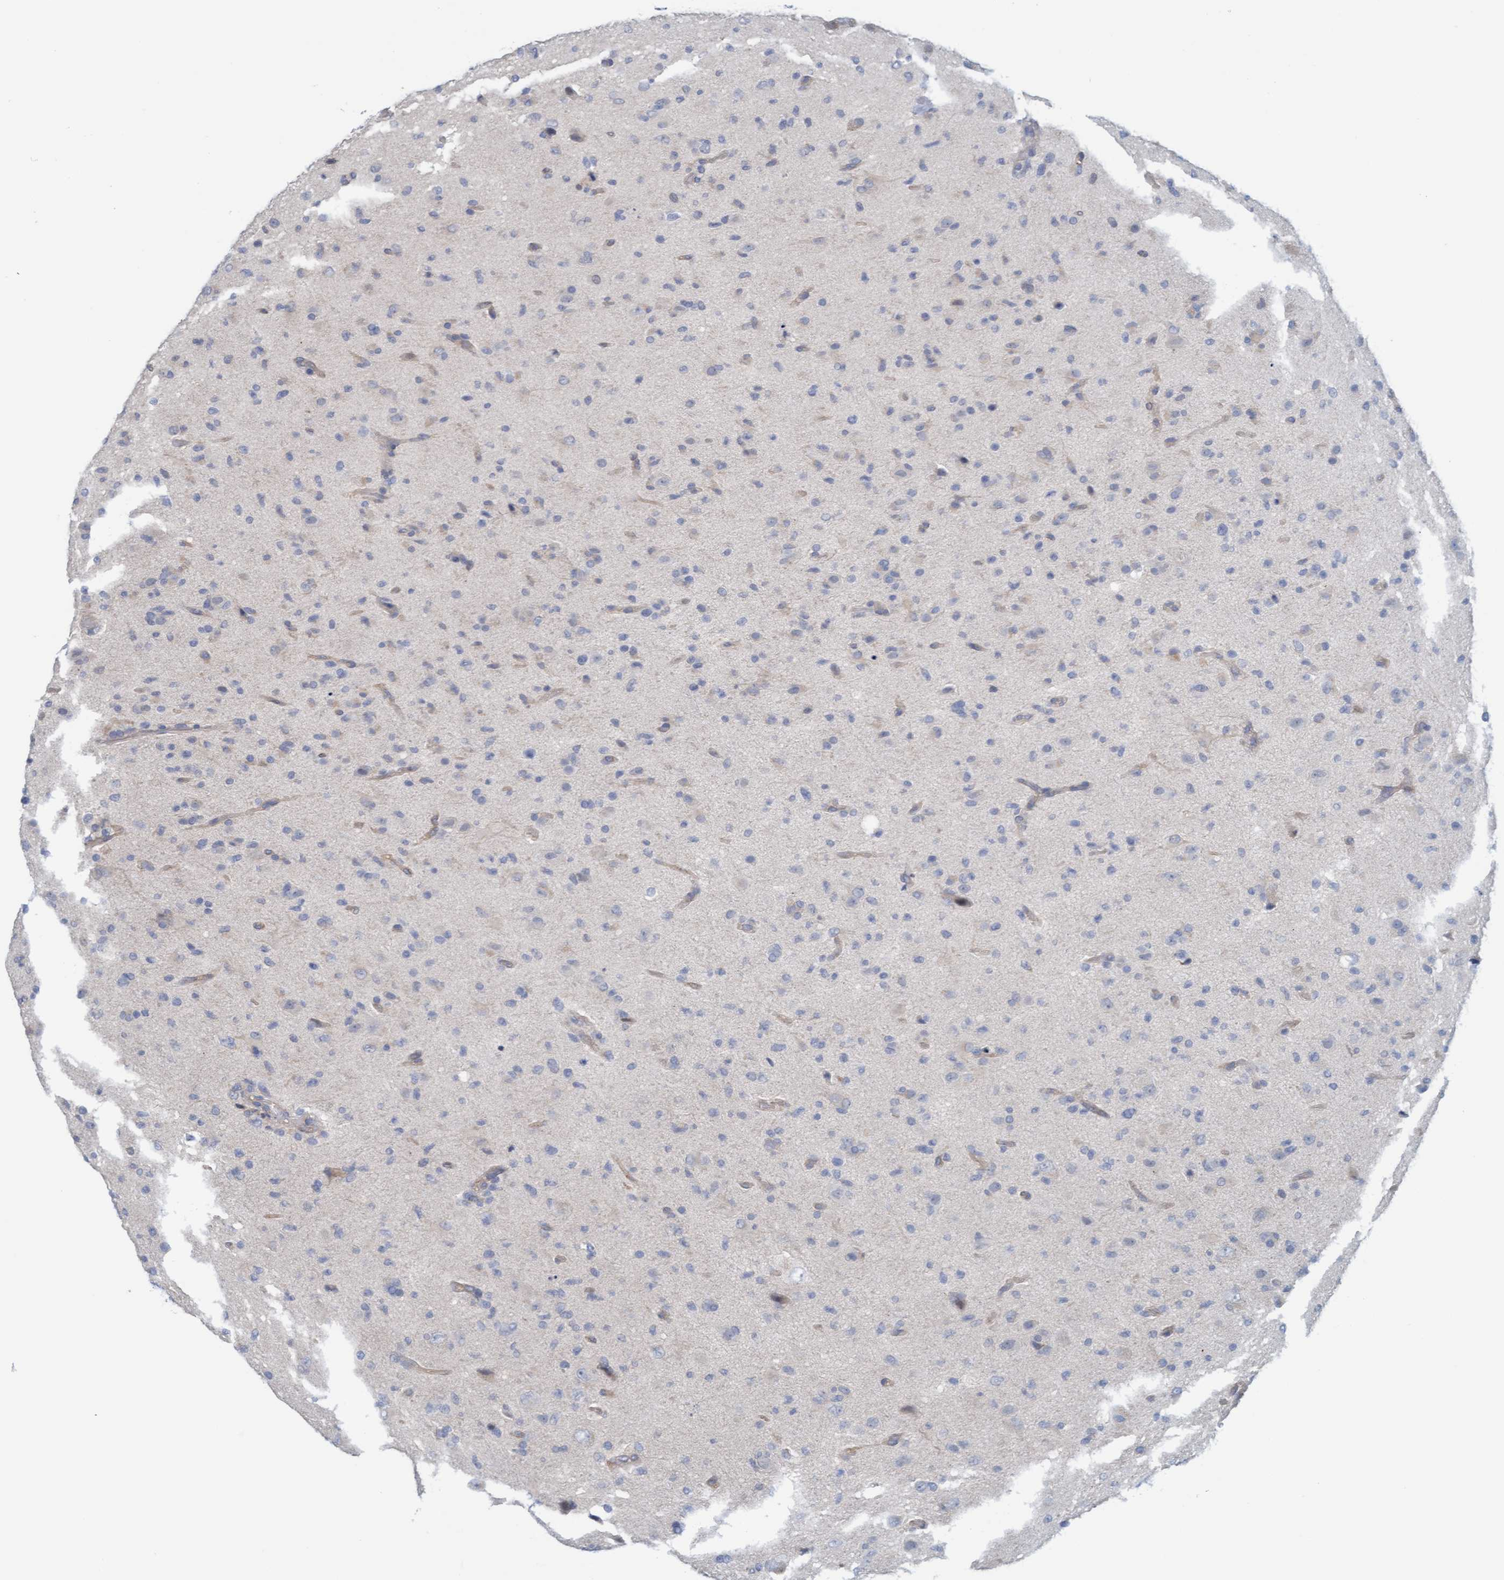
{"staining": {"intensity": "weak", "quantity": "<25%", "location": "cytoplasmic/membranous"}, "tissue": "glioma", "cell_type": "Tumor cells", "image_type": "cancer", "snomed": [{"axis": "morphology", "description": "Glioma, malignant, High grade"}, {"axis": "topography", "description": "Brain"}], "caption": "Tumor cells are negative for protein expression in human high-grade glioma (malignant).", "gene": "CPA3", "patient": {"sex": "male", "age": 71}}